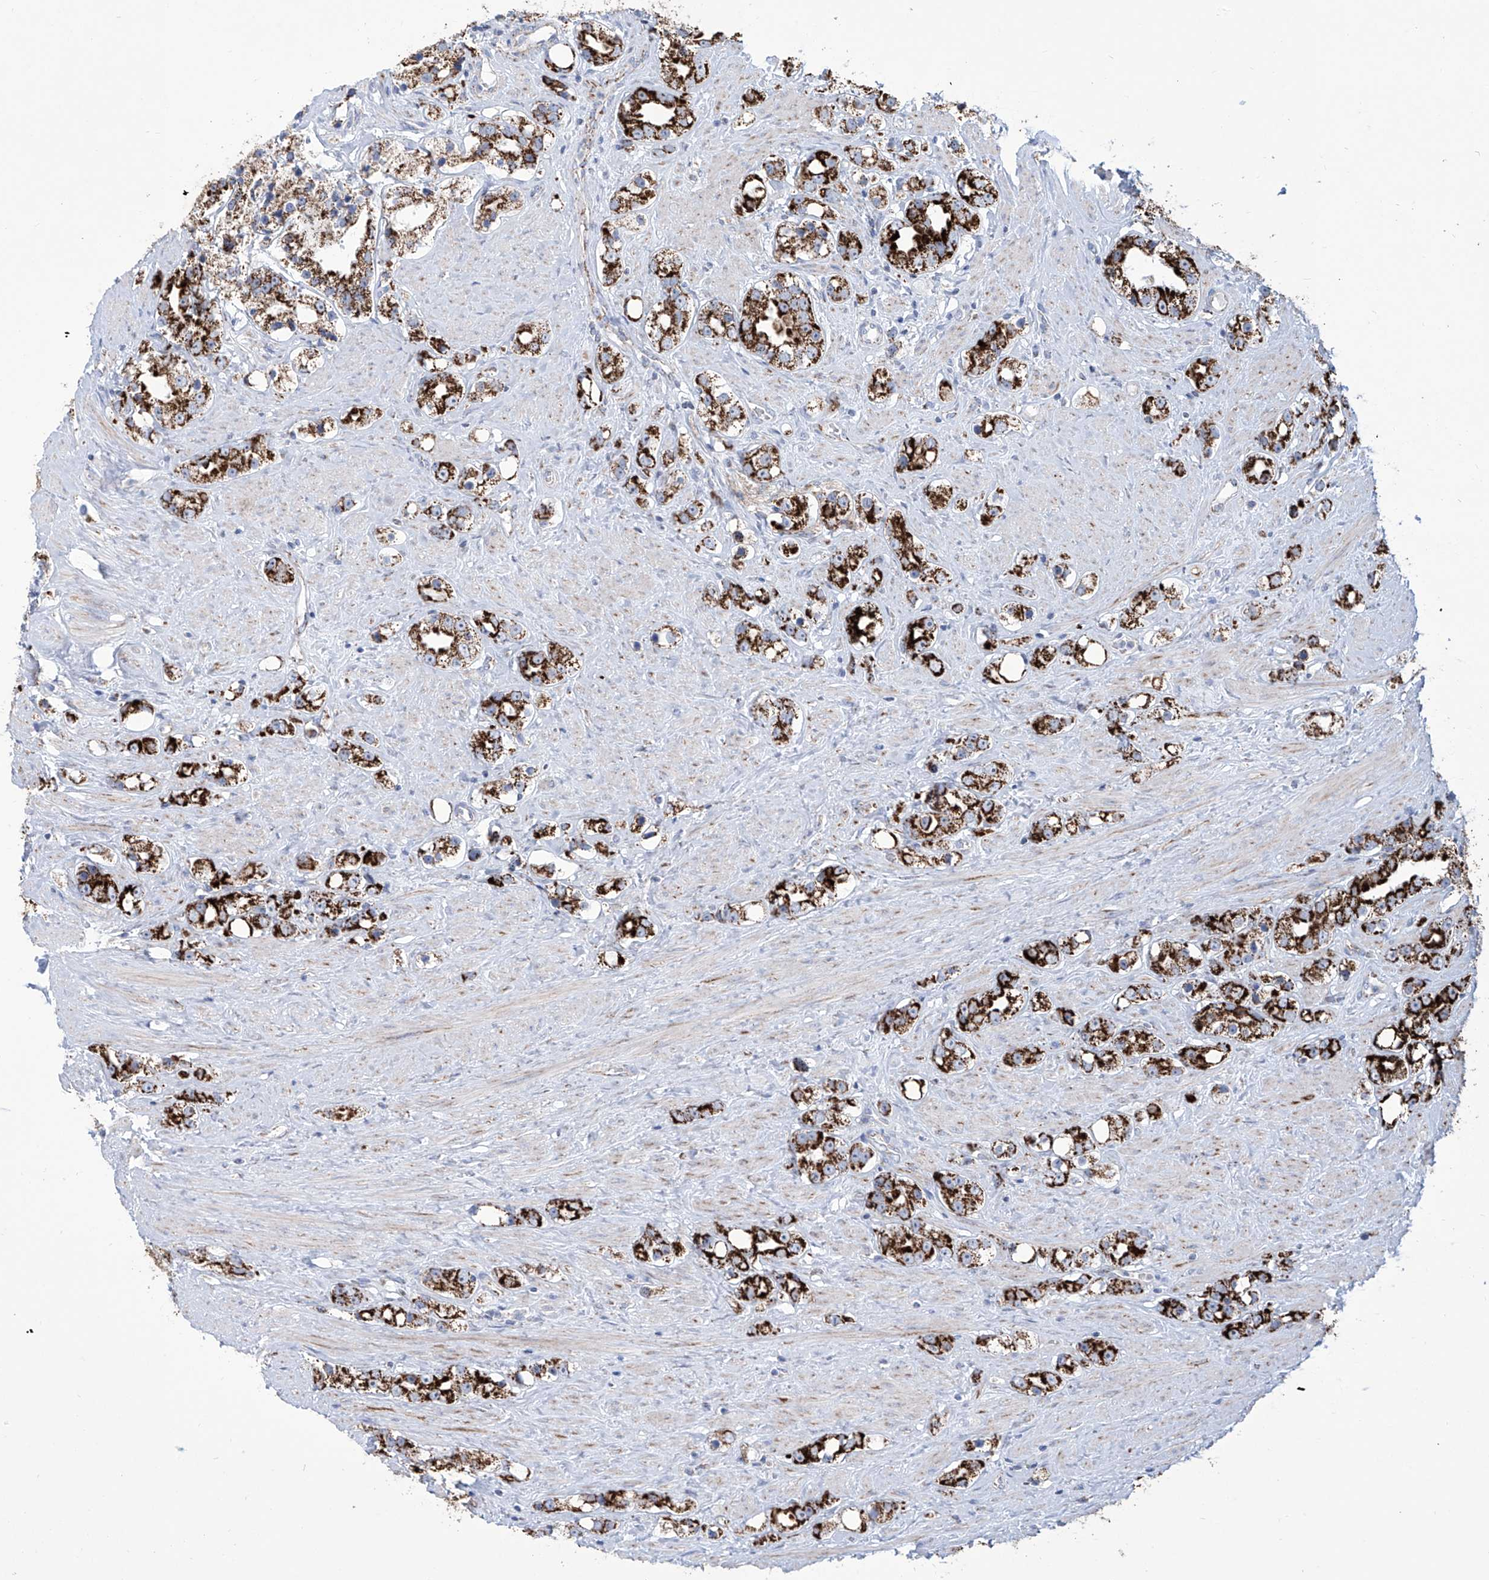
{"staining": {"intensity": "strong", "quantity": ">75%", "location": "cytoplasmic/membranous"}, "tissue": "prostate cancer", "cell_type": "Tumor cells", "image_type": "cancer", "snomed": [{"axis": "morphology", "description": "Adenocarcinoma, NOS"}, {"axis": "topography", "description": "Prostate"}], "caption": "Adenocarcinoma (prostate) stained with a protein marker exhibits strong staining in tumor cells.", "gene": "ALDH6A1", "patient": {"sex": "male", "age": 79}}